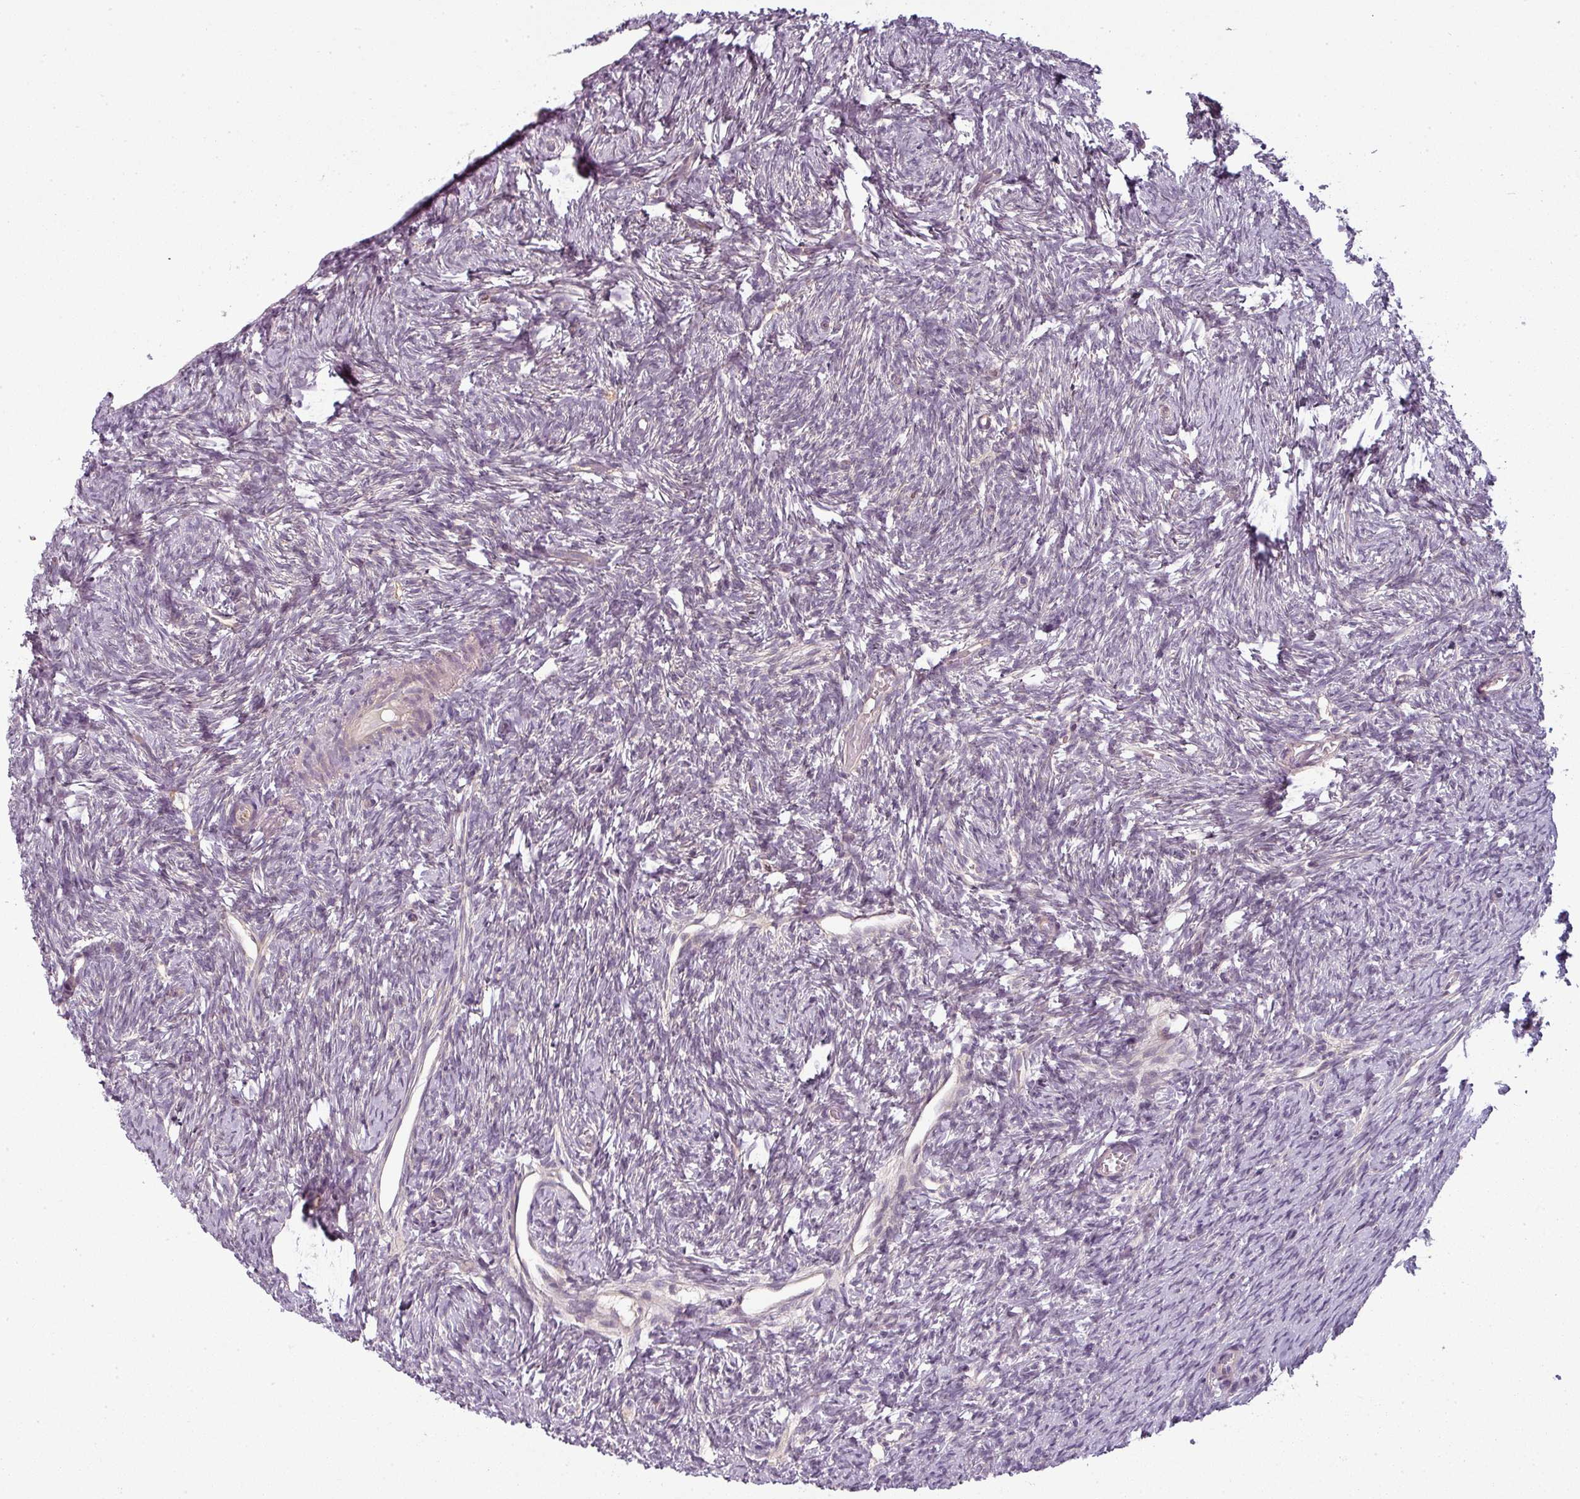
{"staining": {"intensity": "negative", "quantity": "none", "location": "none"}, "tissue": "ovary", "cell_type": "Ovarian stroma cells", "image_type": "normal", "snomed": [{"axis": "morphology", "description": "Normal tissue, NOS"}, {"axis": "topography", "description": "Ovary"}], "caption": "Human ovary stained for a protein using IHC demonstrates no positivity in ovarian stroma cells.", "gene": "SLC16A9", "patient": {"sex": "female", "age": 51}}